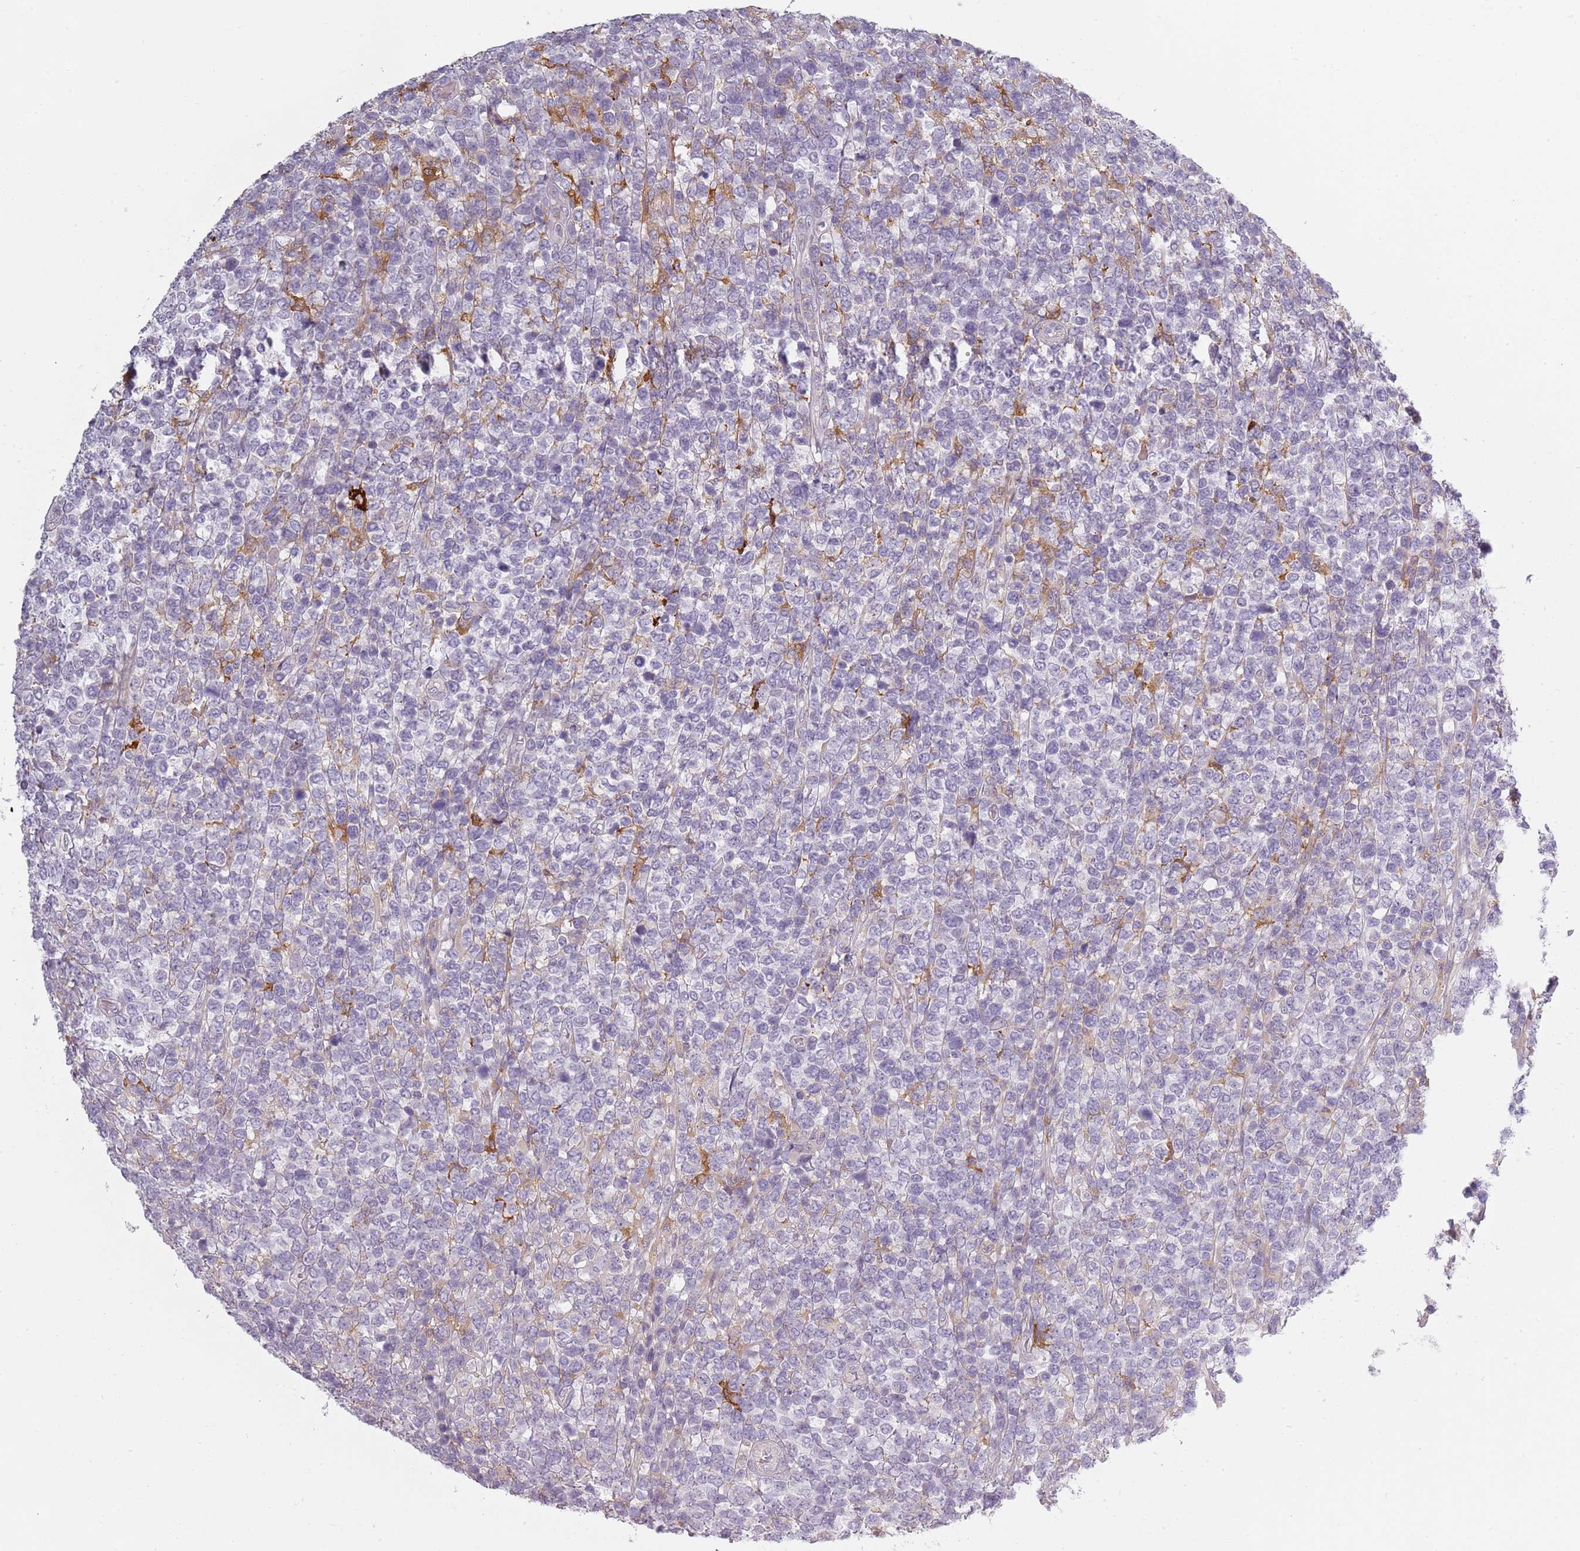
{"staining": {"intensity": "negative", "quantity": "none", "location": "none"}, "tissue": "lymphoma", "cell_type": "Tumor cells", "image_type": "cancer", "snomed": [{"axis": "morphology", "description": "Malignant lymphoma, non-Hodgkin's type, High grade"}, {"axis": "topography", "description": "Soft tissue"}], "caption": "Immunohistochemistry (IHC) micrograph of lymphoma stained for a protein (brown), which demonstrates no expression in tumor cells.", "gene": "CC2D2B", "patient": {"sex": "female", "age": 56}}